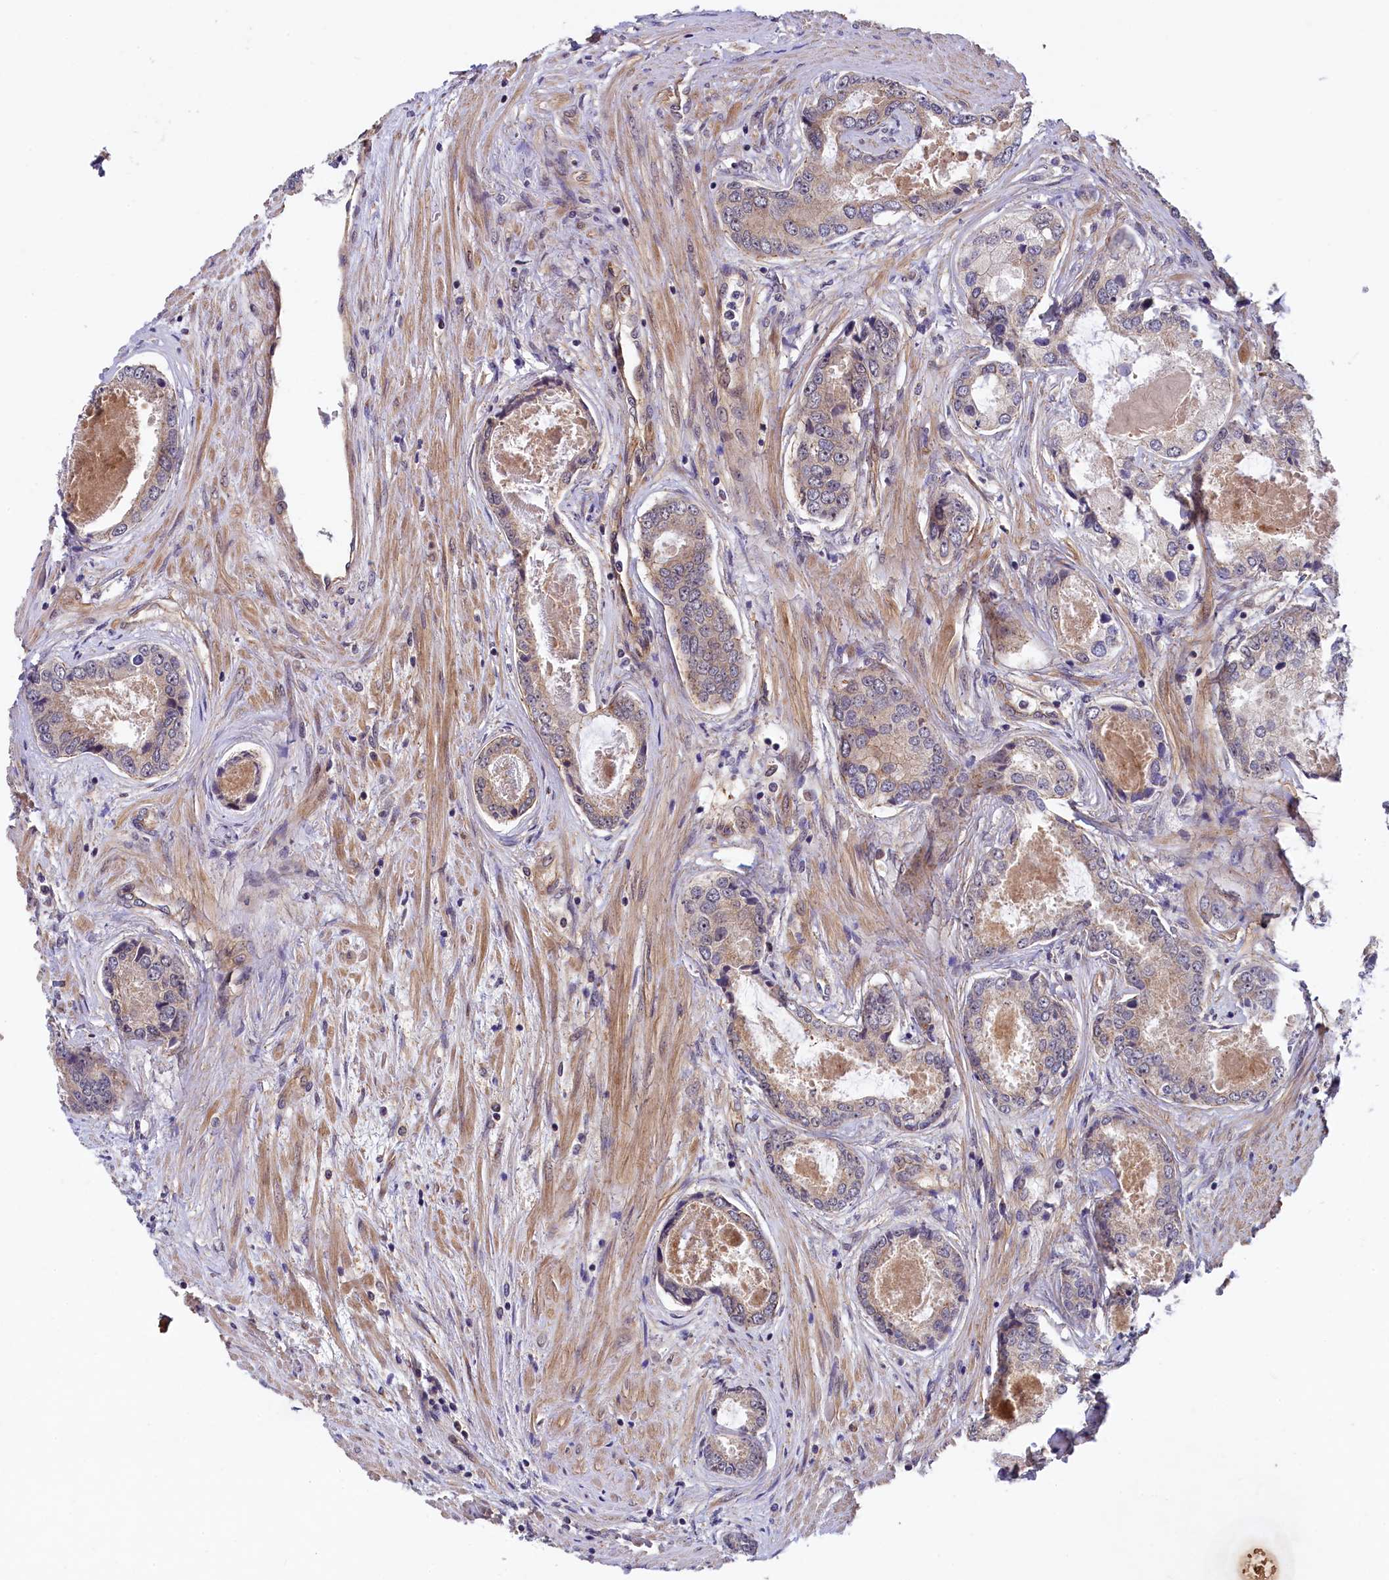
{"staining": {"intensity": "weak", "quantity": ">75%", "location": "cytoplasmic/membranous"}, "tissue": "prostate cancer", "cell_type": "Tumor cells", "image_type": "cancer", "snomed": [{"axis": "morphology", "description": "Adenocarcinoma, Low grade"}, {"axis": "topography", "description": "Prostate"}], "caption": "The immunohistochemical stain labels weak cytoplasmic/membranous expression in tumor cells of prostate cancer tissue. The protein of interest is shown in brown color, while the nuclei are stained blue.", "gene": "ARL14EP", "patient": {"sex": "male", "age": 68}}